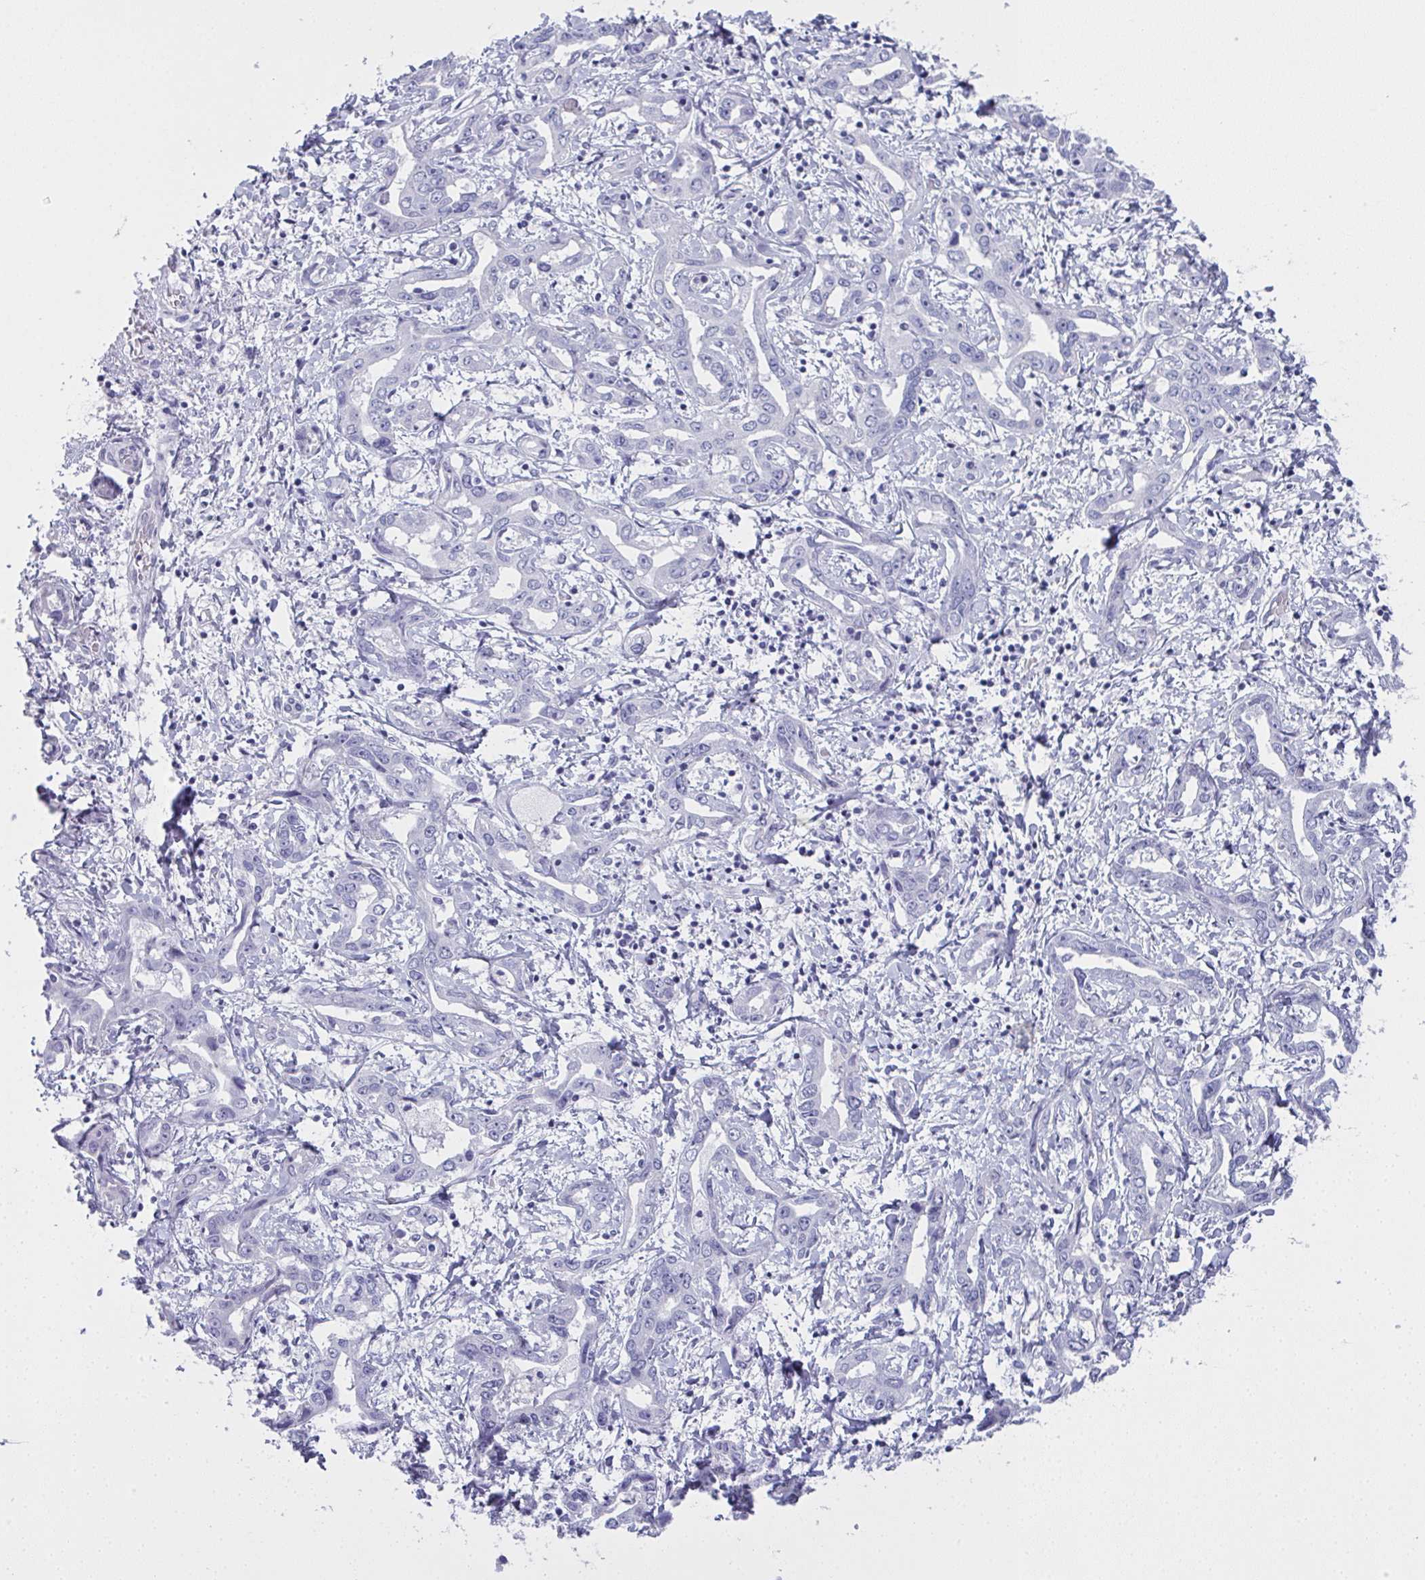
{"staining": {"intensity": "negative", "quantity": "none", "location": "none"}, "tissue": "liver cancer", "cell_type": "Tumor cells", "image_type": "cancer", "snomed": [{"axis": "morphology", "description": "Cholangiocarcinoma"}, {"axis": "topography", "description": "Liver"}], "caption": "The image demonstrates no staining of tumor cells in liver cancer. Nuclei are stained in blue.", "gene": "SLC36A2", "patient": {"sex": "male", "age": 59}}